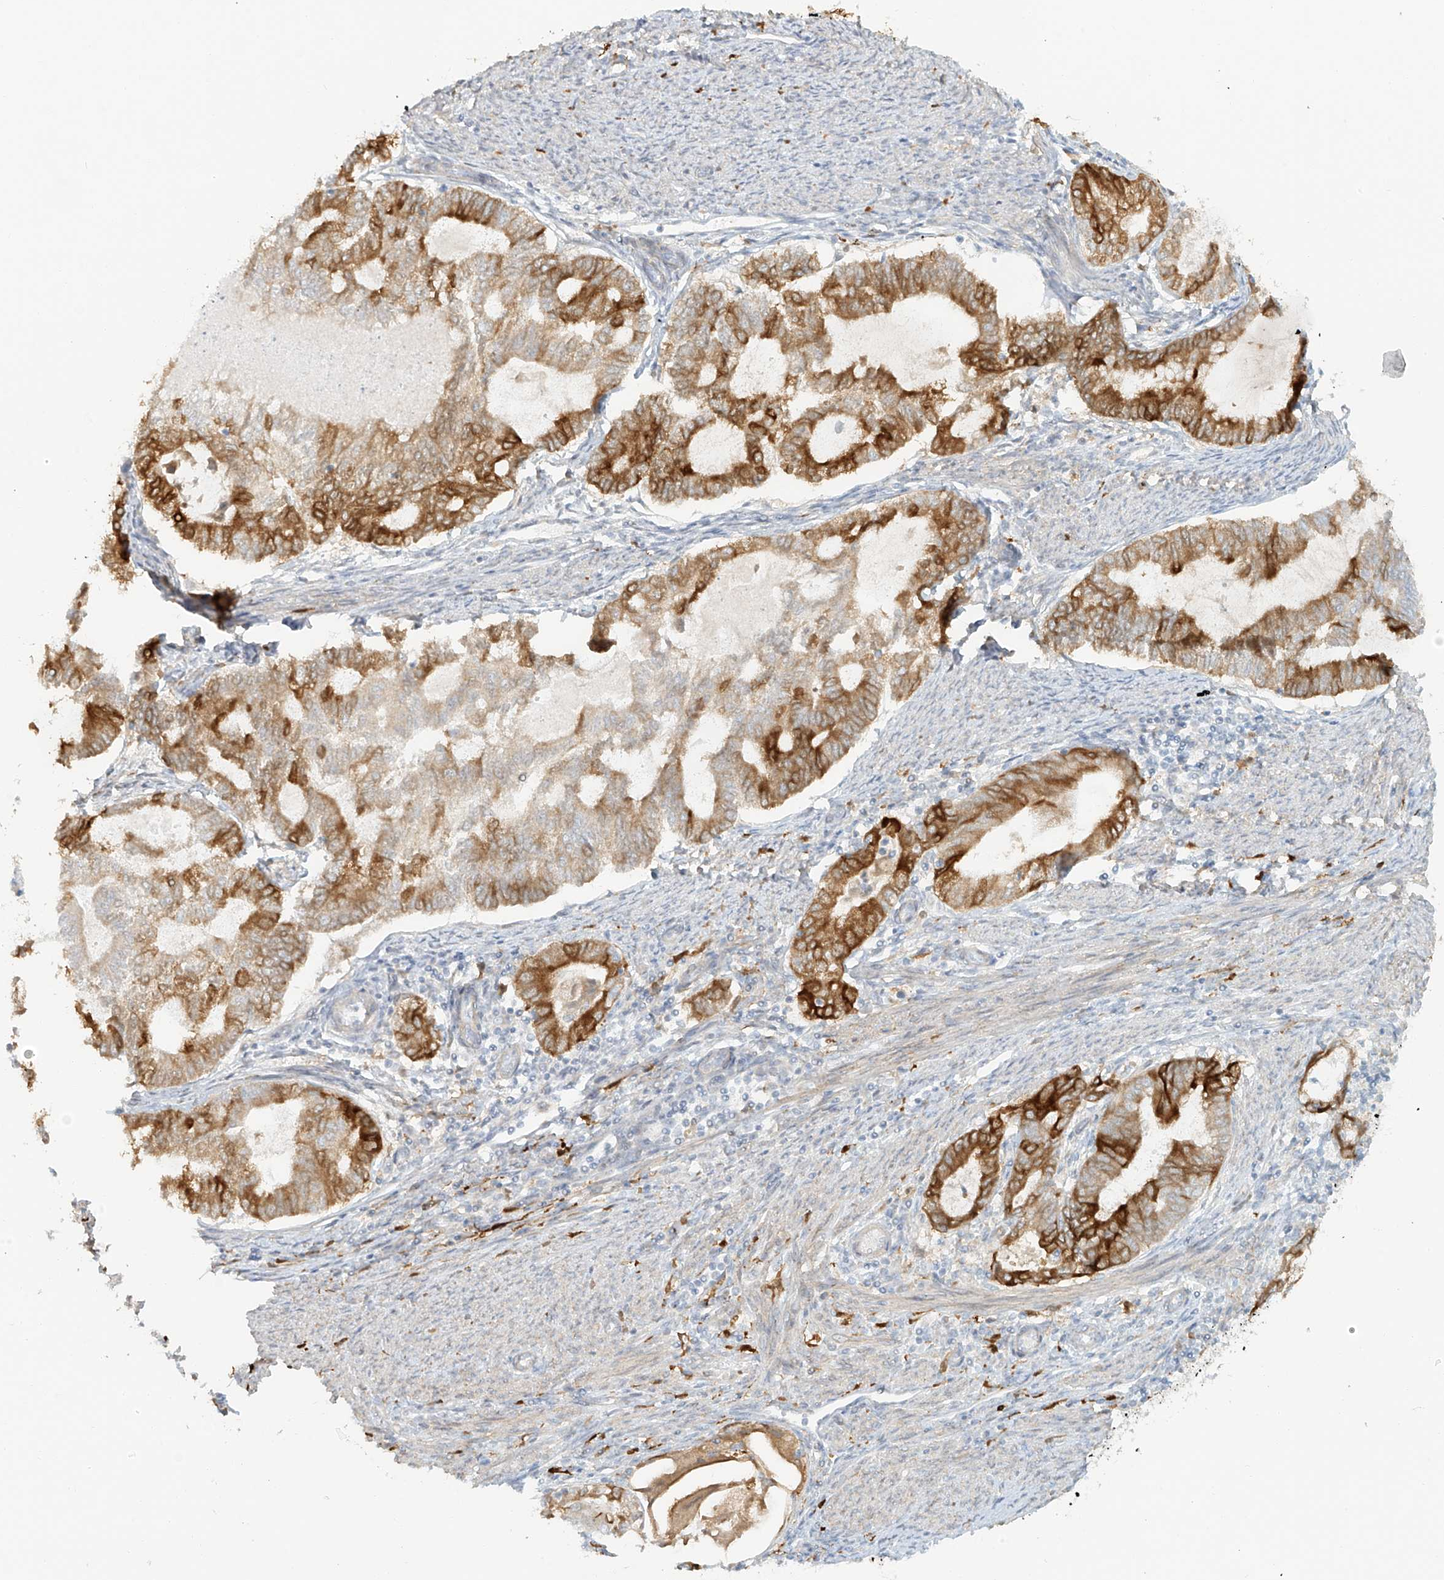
{"staining": {"intensity": "strong", "quantity": ">75%", "location": "cytoplasmic/membranous"}, "tissue": "endometrial cancer", "cell_type": "Tumor cells", "image_type": "cancer", "snomed": [{"axis": "morphology", "description": "Adenocarcinoma, NOS"}, {"axis": "topography", "description": "Endometrium"}], "caption": "Approximately >75% of tumor cells in human adenocarcinoma (endometrial) demonstrate strong cytoplasmic/membranous protein expression as visualized by brown immunohistochemical staining.", "gene": "UPK1B", "patient": {"sex": "female", "age": 79}}